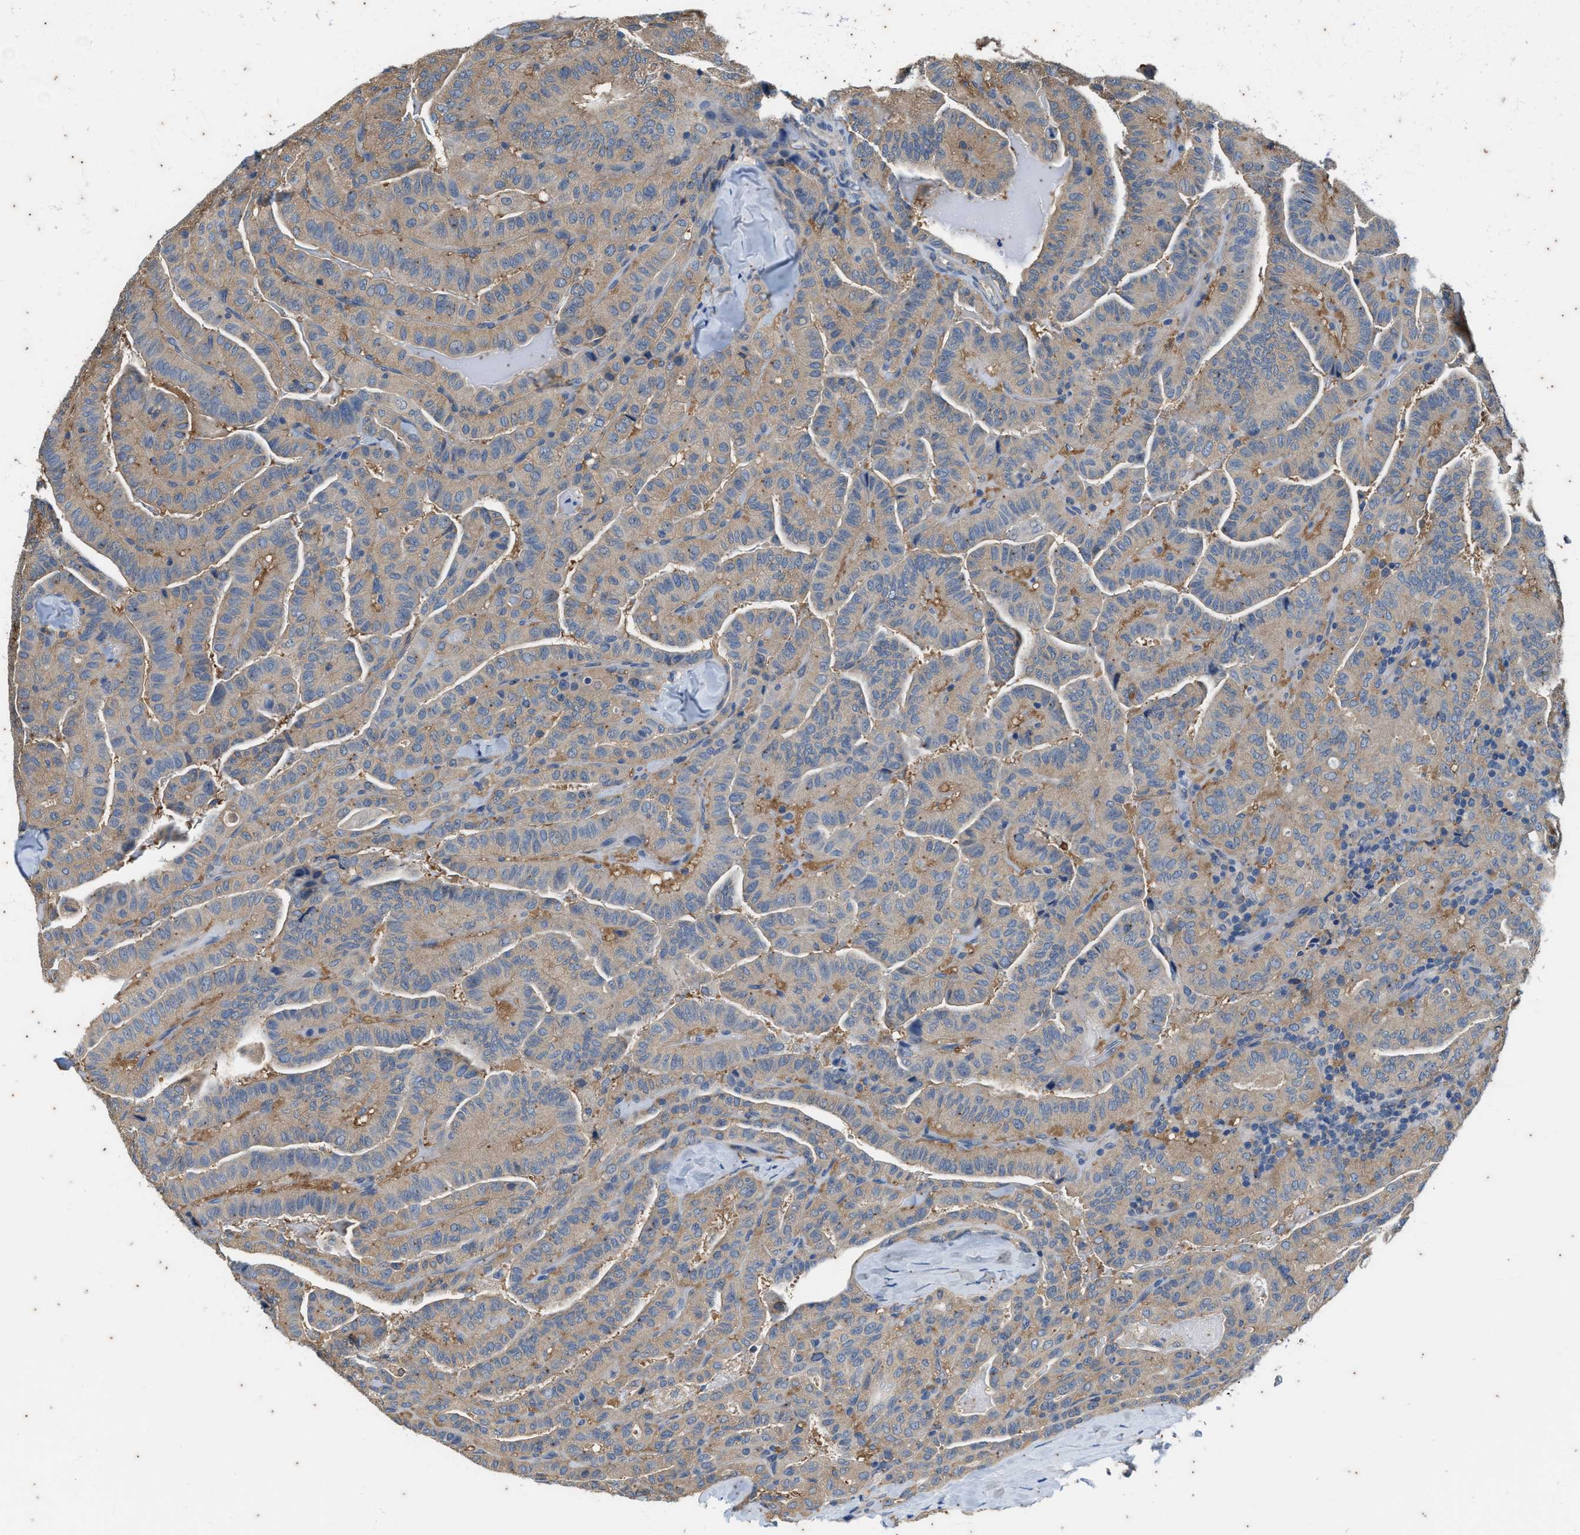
{"staining": {"intensity": "weak", "quantity": ">75%", "location": "cytoplasmic/membranous"}, "tissue": "thyroid cancer", "cell_type": "Tumor cells", "image_type": "cancer", "snomed": [{"axis": "morphology", "description": "Papillary adenocarcinoma, NOS"}, {"axis": "topography", "description": "Thyroid gland"}], "caption": "This histopathology image shows immunohistochemistry (IHC) staining of thyroid cancer (papillary adenocarcinoma), with low weak cytoplasmic/membranous expression in about >75% of tumor cells.", "gene": "COX19", "patient": {"sex": "male", "age": 77}}